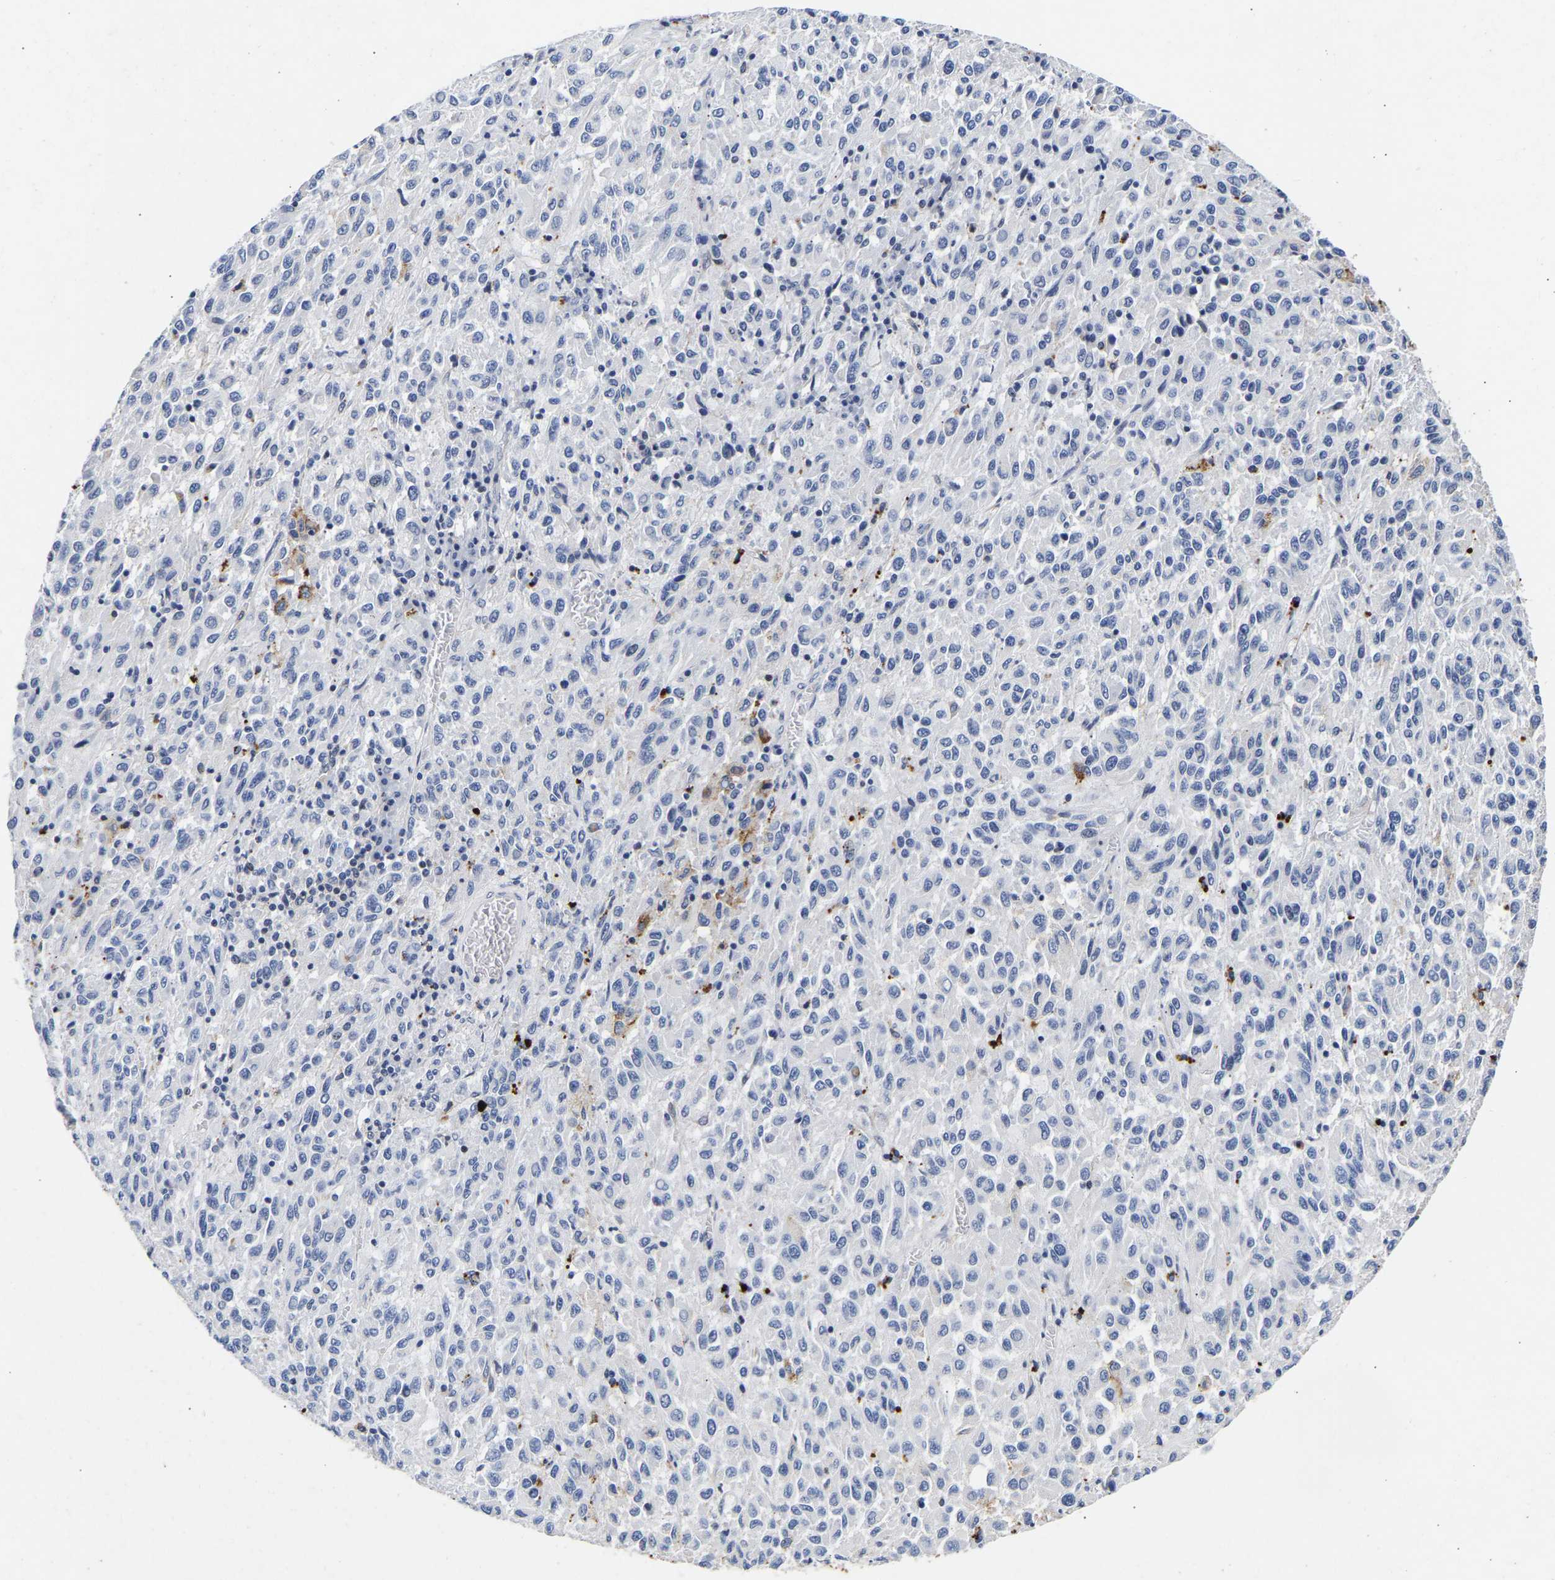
{"staining": {"intensity": "negative", "quantity": "none", "location": "none"}, "tissue": "melanoma", "cell_type": "Tumor cells", "image_type": "cancer", "snomed": [{"axis": "morphology", "description": "Malignant melanoma, Metastatic site"}, {"axis": "topography", "description": "Lung"}], "caption": "Tumor cells show no significant positivity in malignant melanoma (metastatic site).", "gene": "CCDC6", "patient": {"sex": "male", "age": 64}}